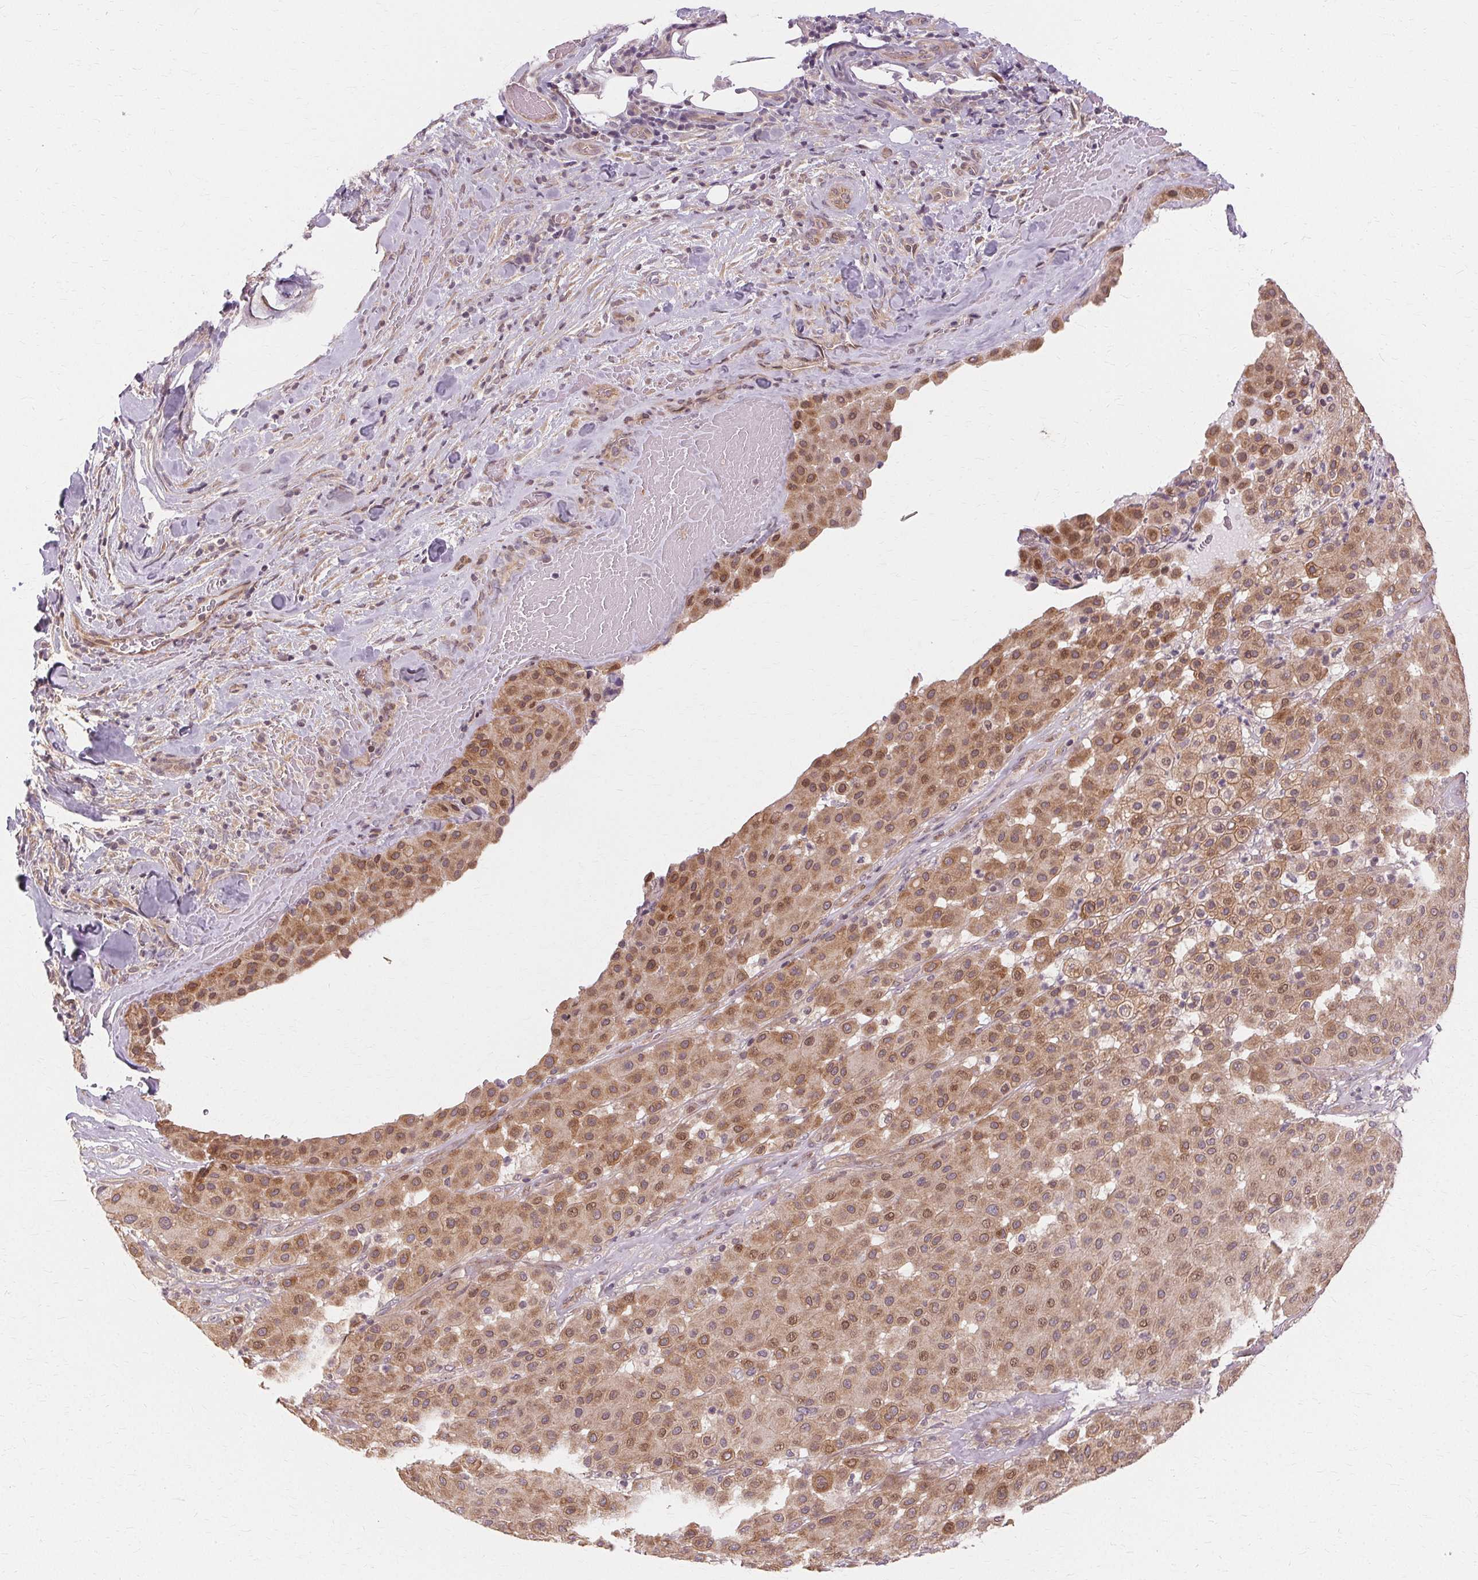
{"staining": {"intensity": "moderate", "quantity": ">75%", "location": "cytoplasmic/membranous,nuclear"}, "tissue": "melanoma", "cell_type": "Tumor cells", "image_type": "cancer", "snomed": [{"axis": "morphology", "description": "Malignant melanoma, Metastatic site"}, {"axis": "topography", "description": "Smooth muscle"}], "caption": "High-power microscopy captured an immunohistochemistry micrograph of malignant melanoma (metastatic site), revealing moderate cytoplasmic/membranous and nuclear positivity in approximately >75% of tumor cells. (DAB (3,3'-diaminobenzidine) IHC with brightfield microscopy, high magnification).", "gene": "USP8", "patient": {"sex": "male", "age": 41}}